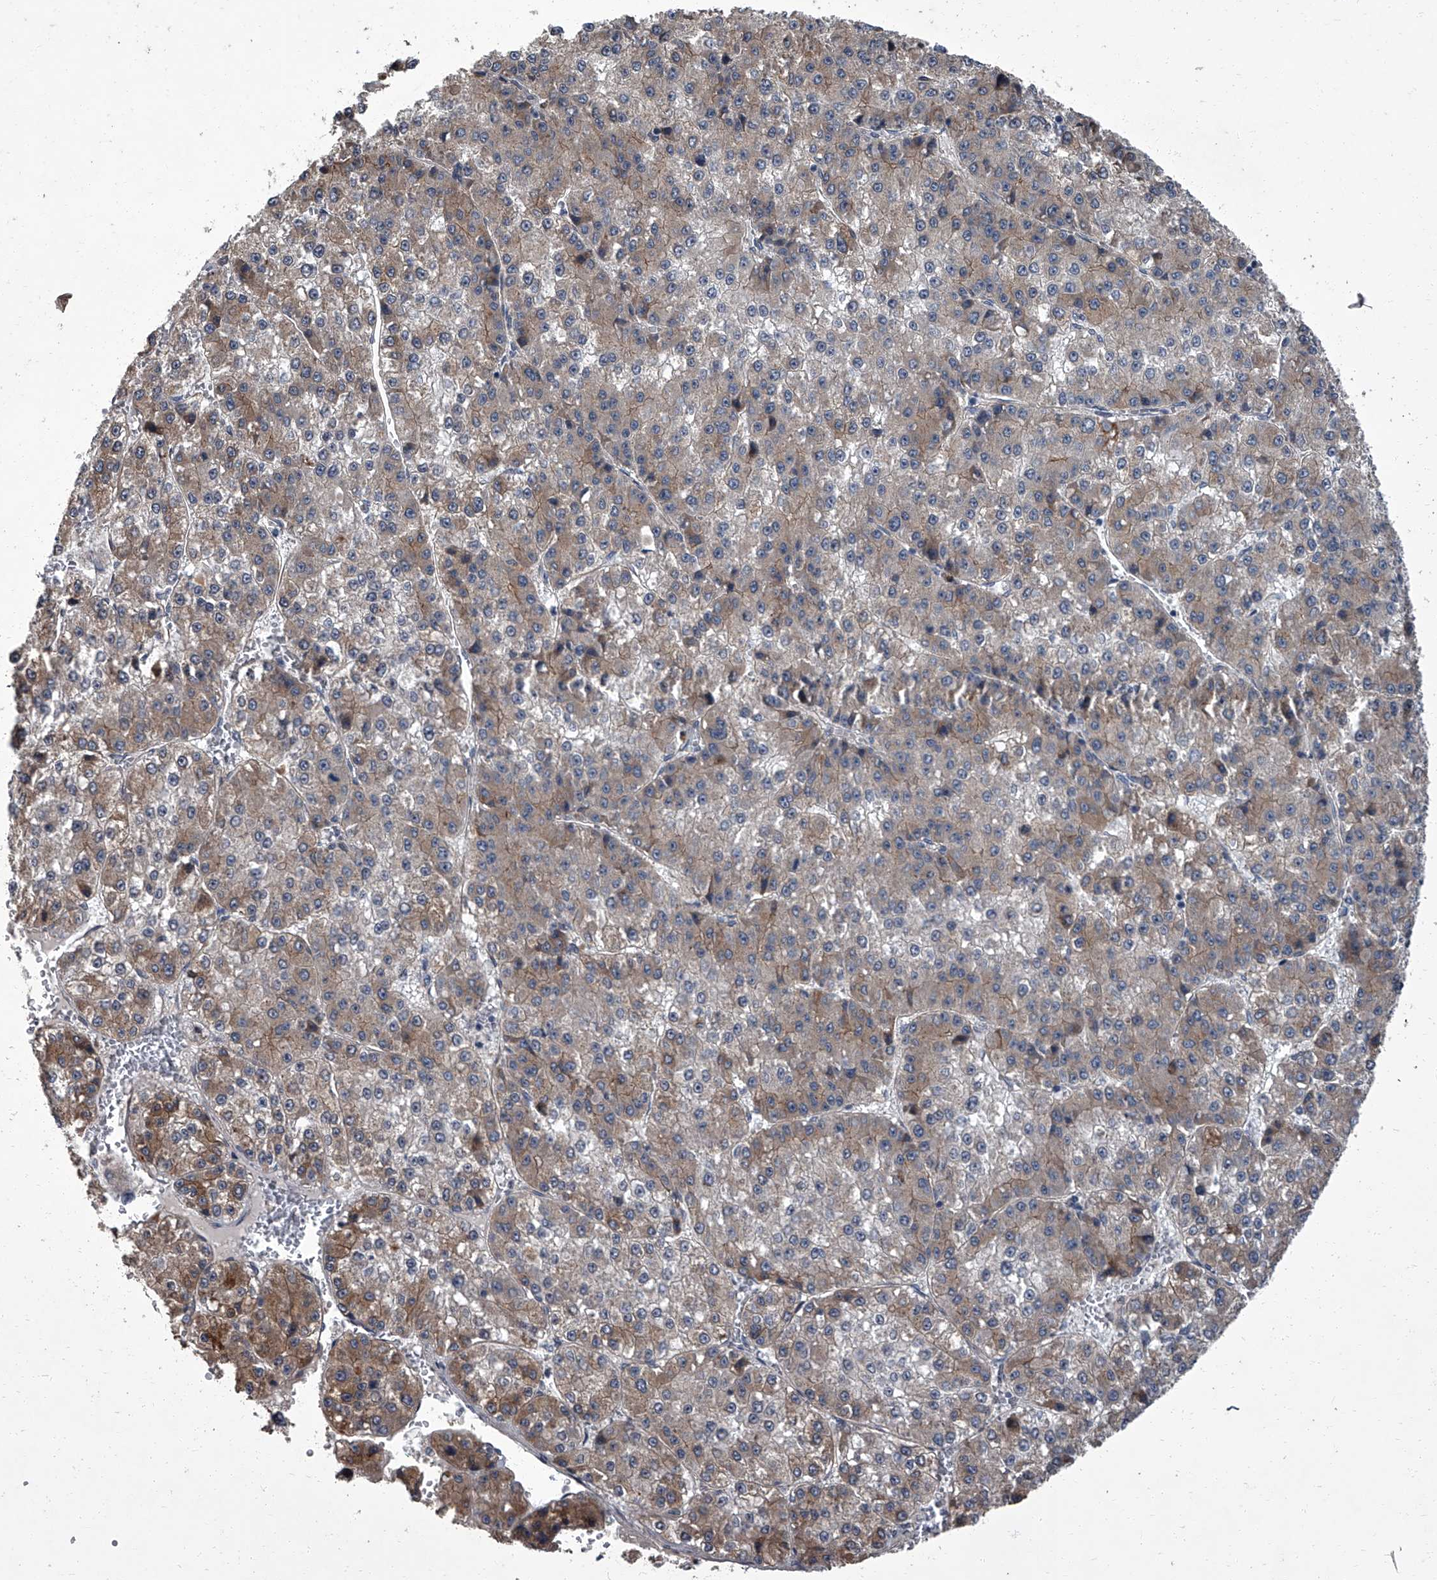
{"staining": {"intensity": "weak", "quantity": "25%-75%", "location": "cytoplasmic/membranous"}, "tissue": "liver cancer", "cell_type": "Tumor cells", "image_type": "cancer", "snomed": [{"axis": "morphology", "description": "Carcinoma, Hepatocellular, NOS"}, {"axis": "topography", "description": "Liver"}], "caption": "Liver hepatocellular carcinoma stained with a brown dye exhibits weak cytoplasmic/membranous positive staining in approximately 25%-75% of tumor cells.", "gene": "SIRT4", "patient": {"sex": "female", "age": 73}}